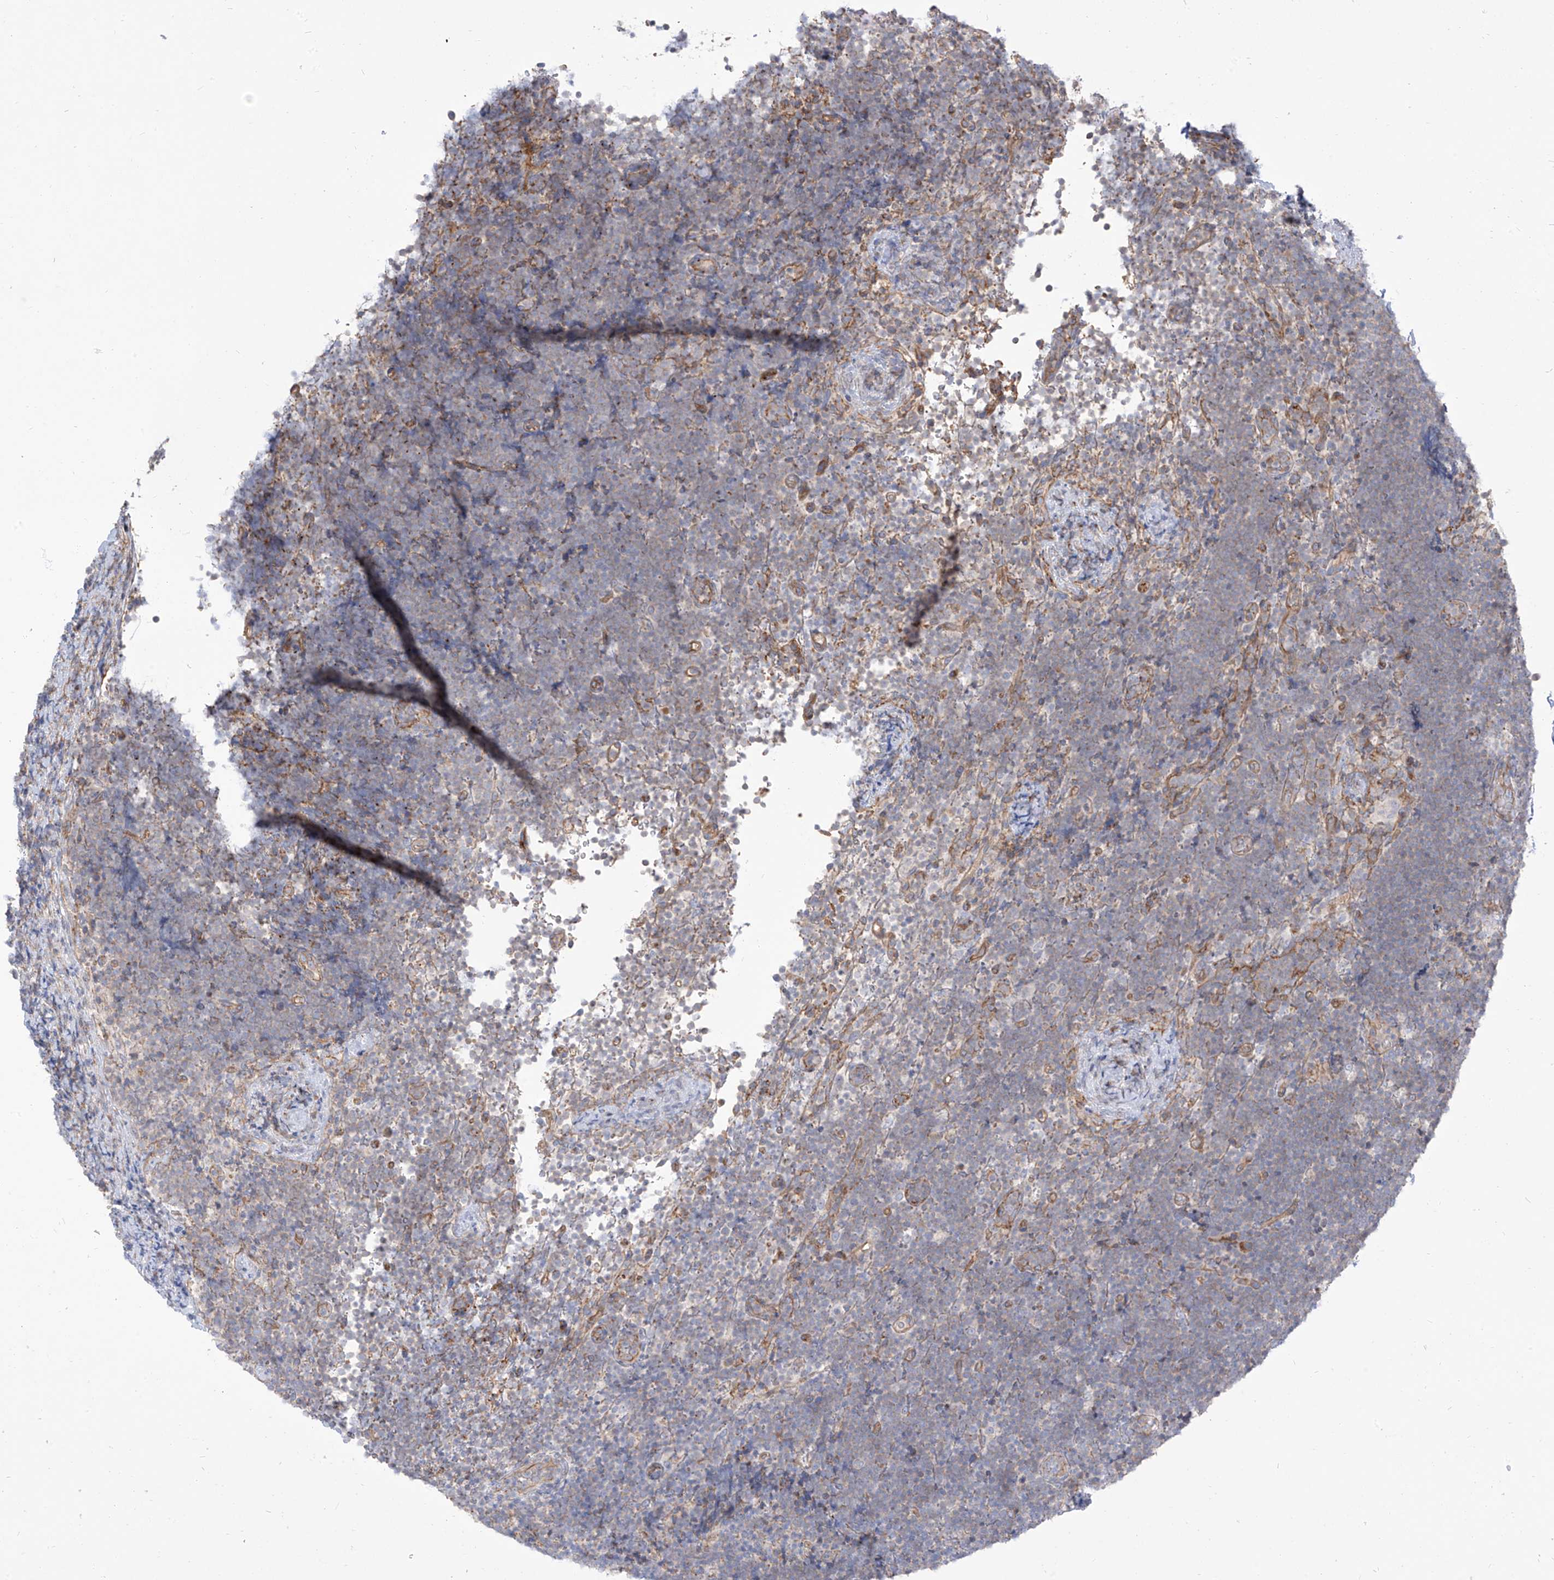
{"staining": {"intensity": "negative", "quantity": "none", "location": "none"}, "tissue": "lymphoma", "cell_type": "Tumor cells", "image_type": "cancer", "snomed": [{"axis": "morphology", "description": "Malignant lymphoma, non-Hodgkin's type, High grade"}, {"axis": "topography", "description": "Lymph node"}], "caption": "Immunohistochemistry of human lymphoma displays no positivity in tumor cells.", "gene": "EPHX4", "patient": {"sex": "male", "age": 13}}